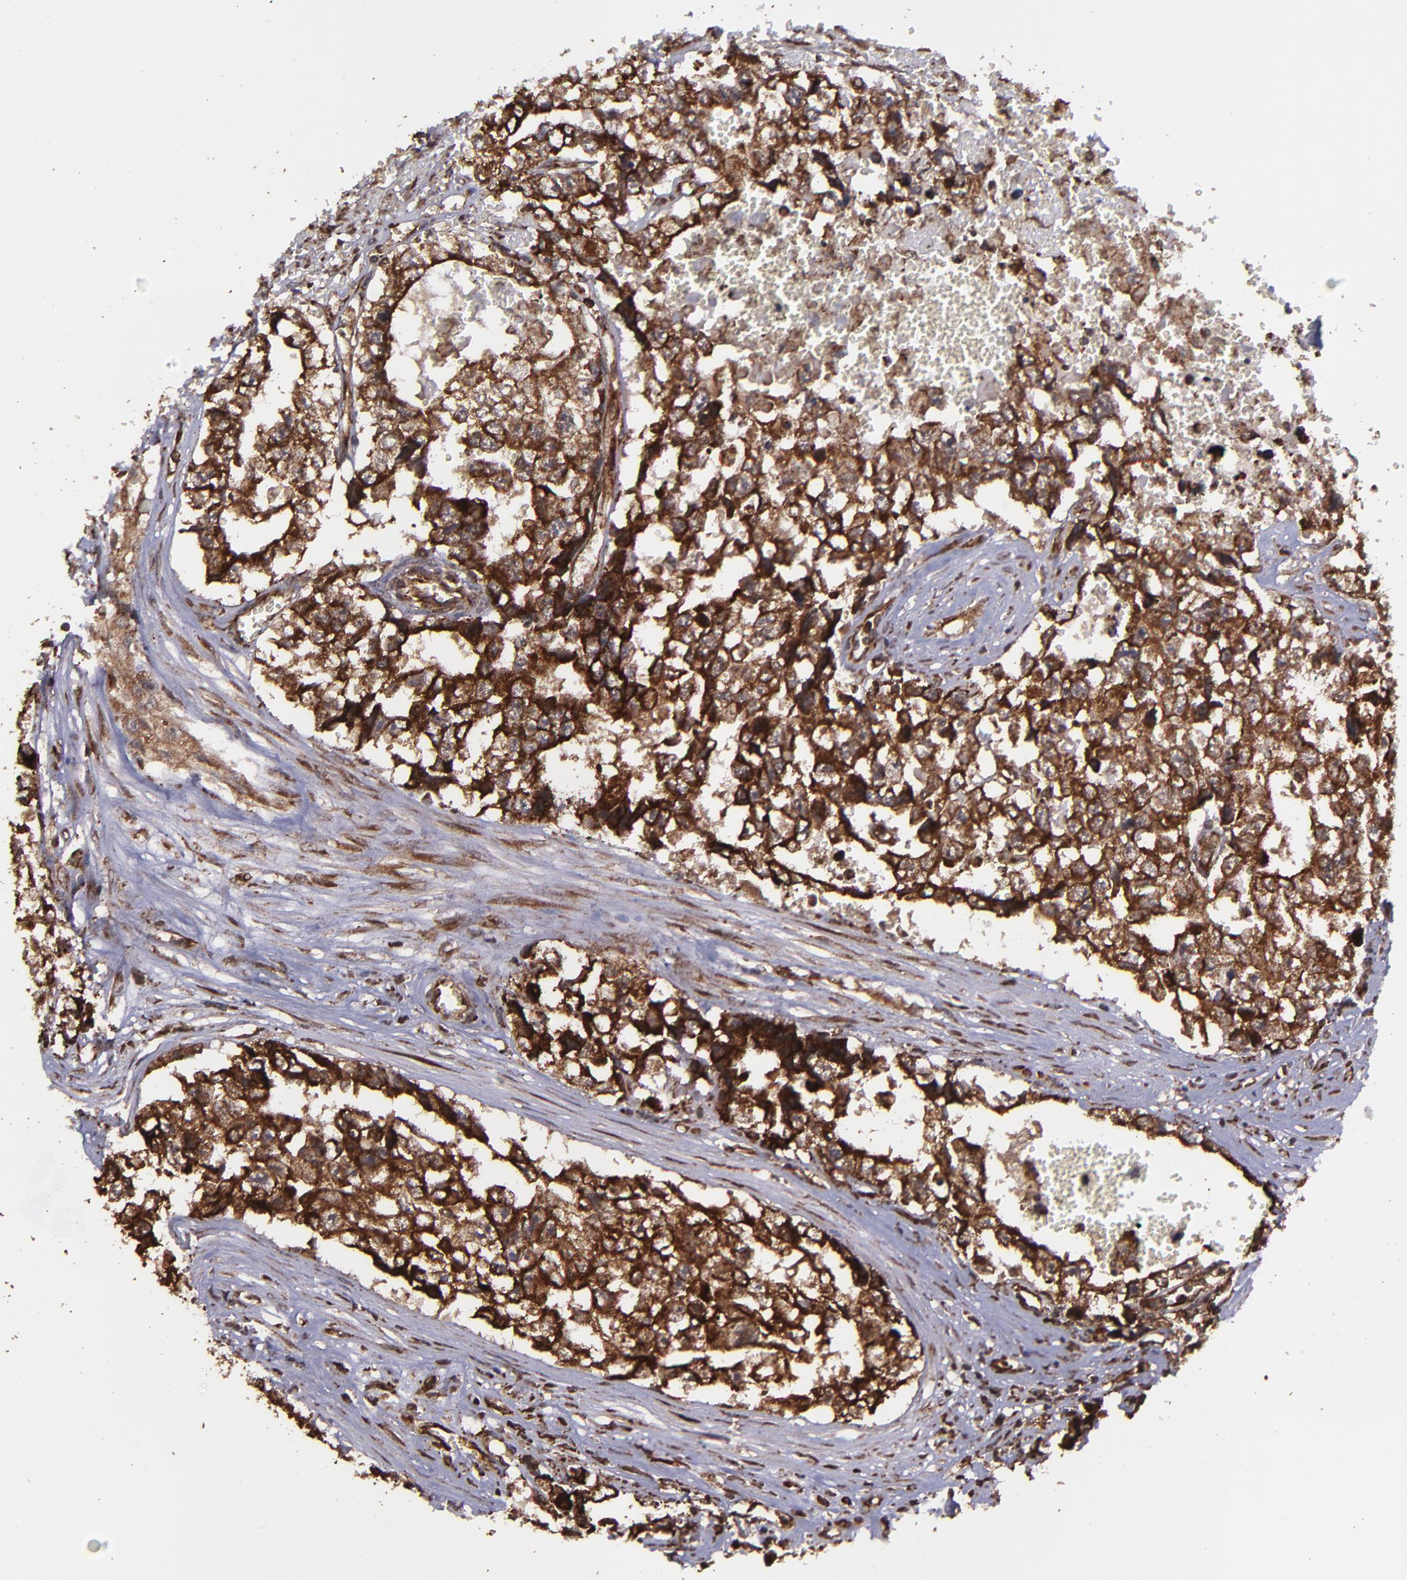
{"staining": {"intensity": "strong", "quantity": ">75%", "location": "cytoplasmic/membranous,nuclear"}, "tissue": "testis cancer", "cell_type": "Tumor cells", "image_type": "cancer", "snomed": [{"axis": "morphology", "description": "Carcinoma, Embryonal, NOS"}, {"axis": "topography", "description": "Testis"}], "caption": "This histopathology image exhibits immunohistochemistry staining of testis embryonal carcinoma, with high strong cytoplasmic/membranous and nuclear positivity in approximately >75% of tumor cells.", "gene": "EIF4ENIF1", "patient": {"sex": "male", "age": 31}}